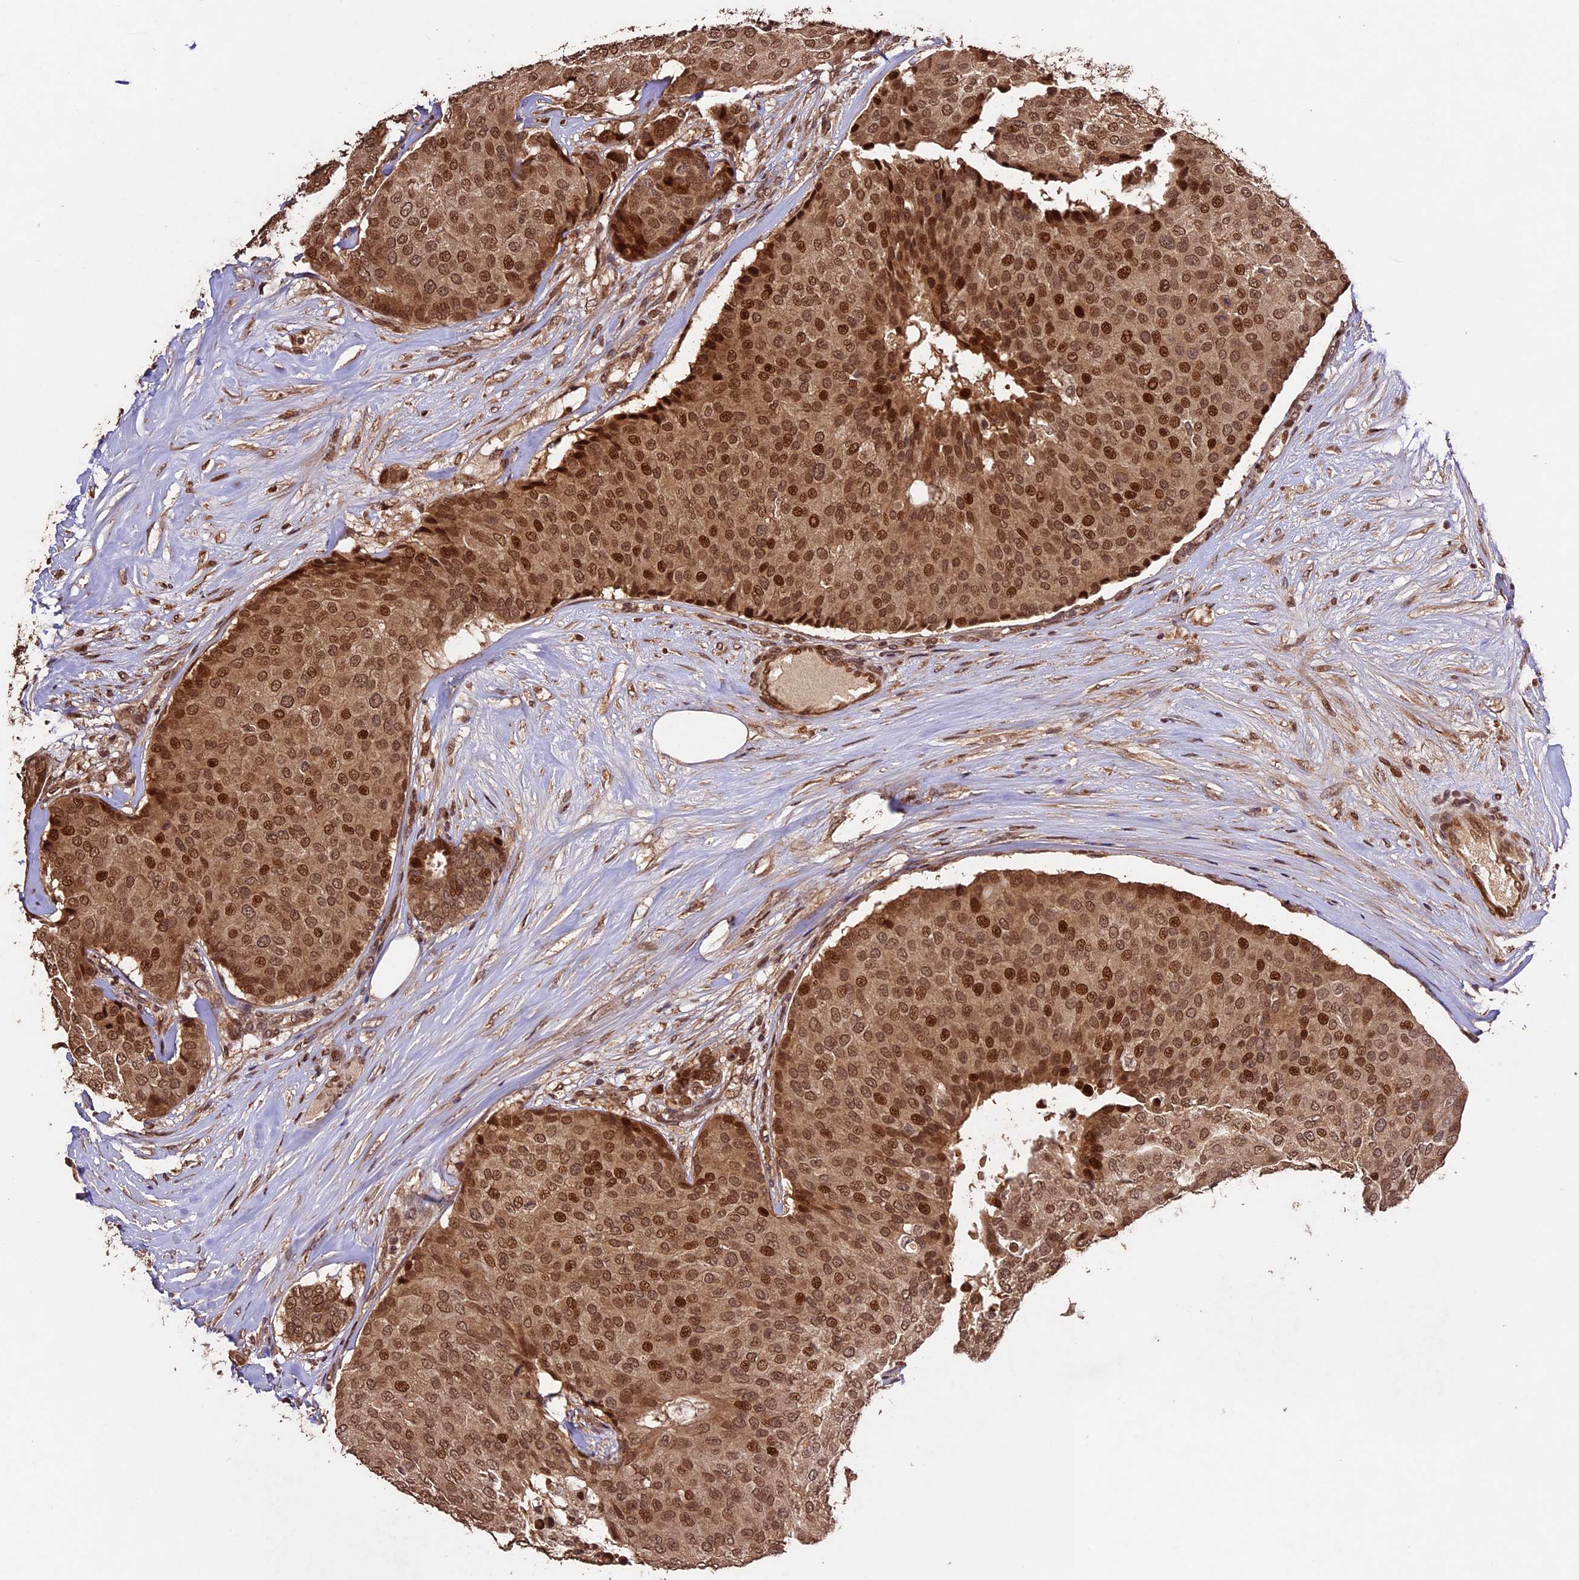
{"staining": {"intensity": "moderate", "quantity": ">75%", "location": "cytoplasmic/membranous,nuclear"}, "tissue": "breast cancer", "cell_type": "Tumor cells", "image_type": "cancer", "snomed": [{"axis": "morphology", "description": "Duct carcinoma"}, {"axis": "topography", "description": "Breast"}], "caption": "This is a photomicrograph of immunohistochemistry (IHC) staining of breast infiltrating ductal carcinoma, which shows moderate staining in the cytoplasmic/membranous and nuclear of tumor cells.", "gene": "CDKN2AIP", "patient": {"sex": "female", "age": 75}}